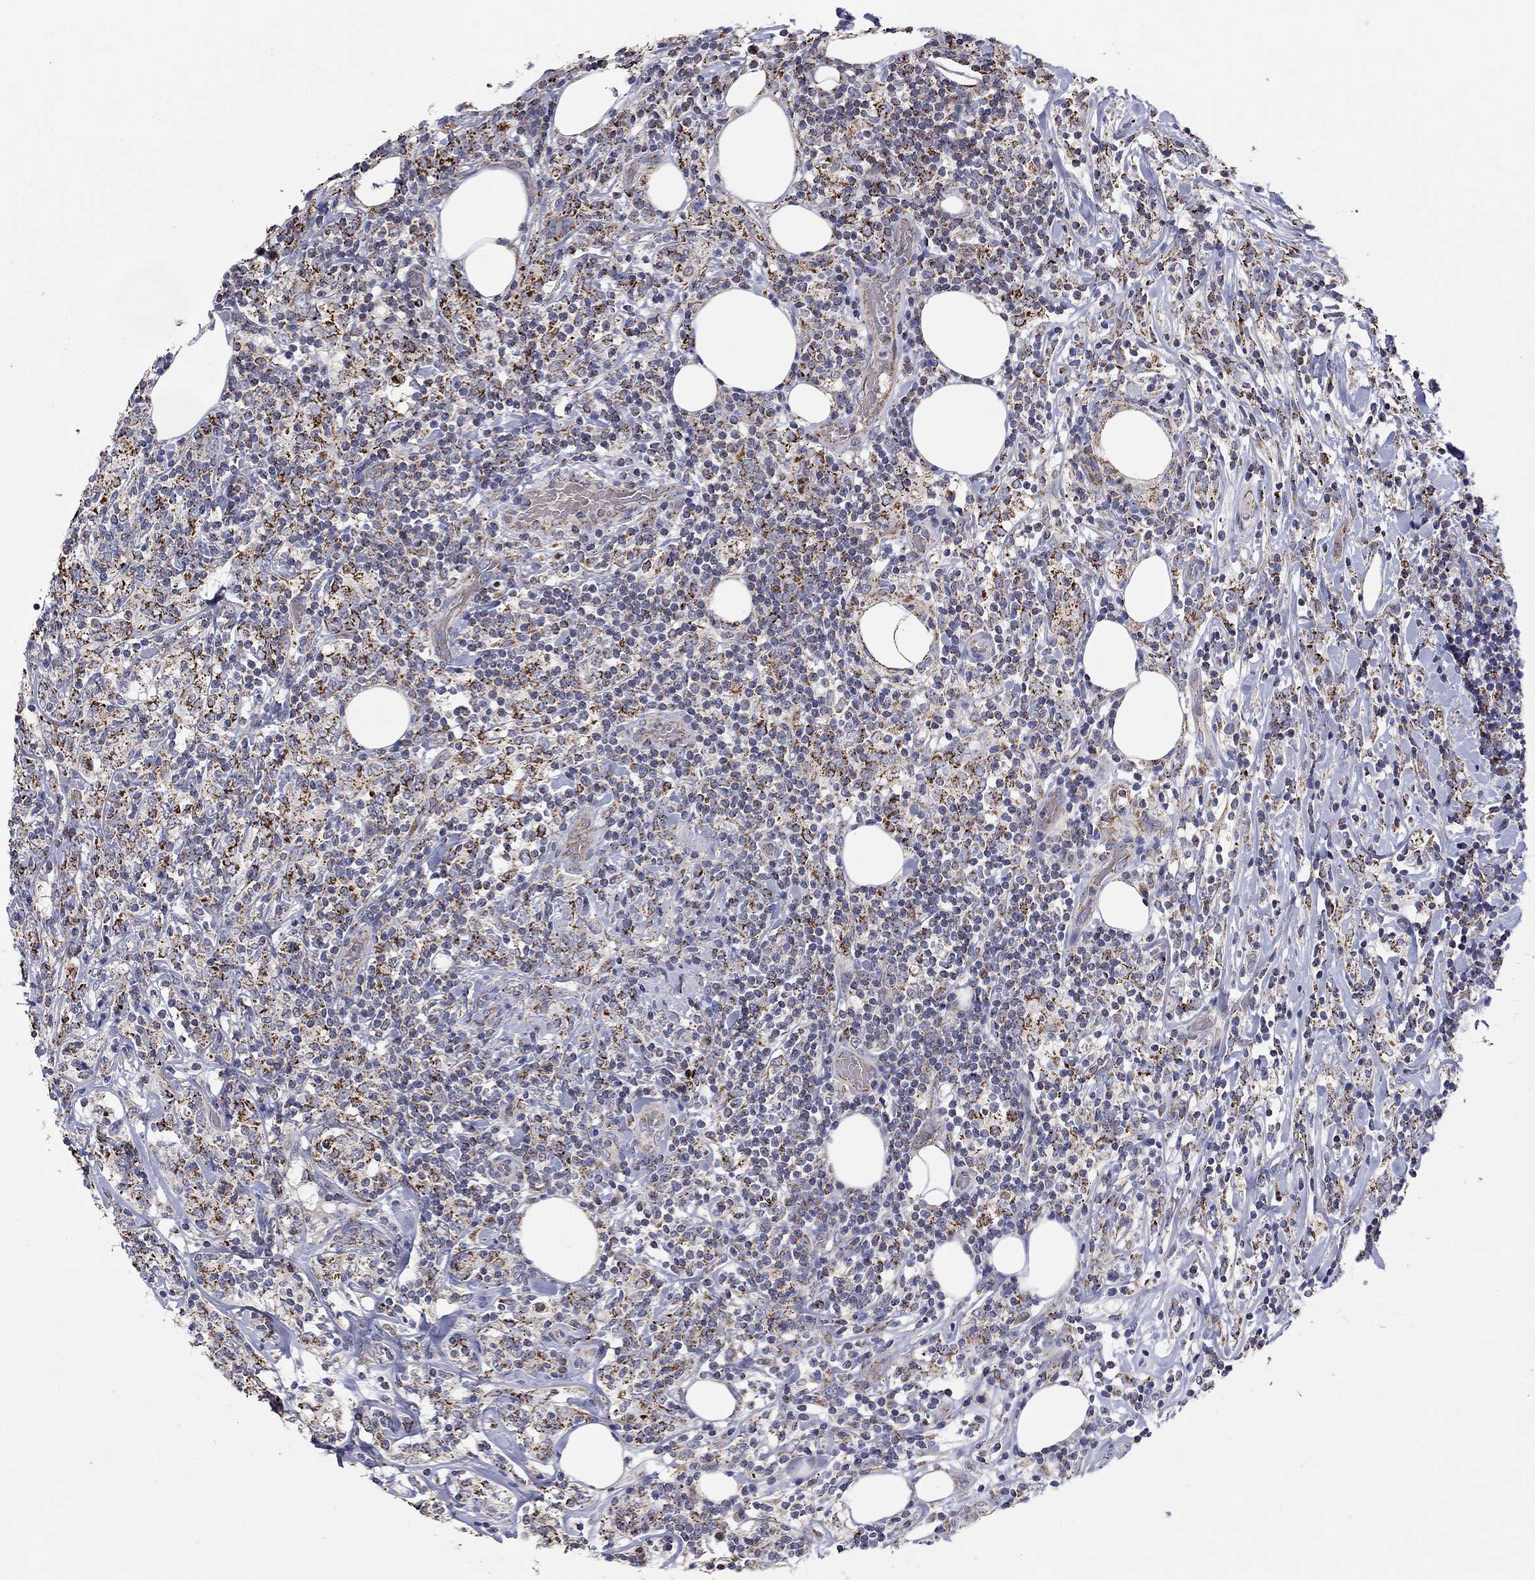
{"staining": {"intensity": "strong", "quantity": "<25%", "location": "cytoplasmic/membranous"}, "tissue": "lymphoma", "cell_type": "Tumor cells", "image_type": "cancer", "snomed": [{"axis": "morphology", "description": "Malignant lymphoma, non-Hodgkin's type, High grade"}, {"axis": "topography", "description": "Lymph node"}], "caption": "Lymphoma stained with a brown dye displays strong cytoplasmic/membranous positive expression in about <25% of tumor cells.", "gene": "HPS5", "patient": {"sex": "female", "age": 84}}